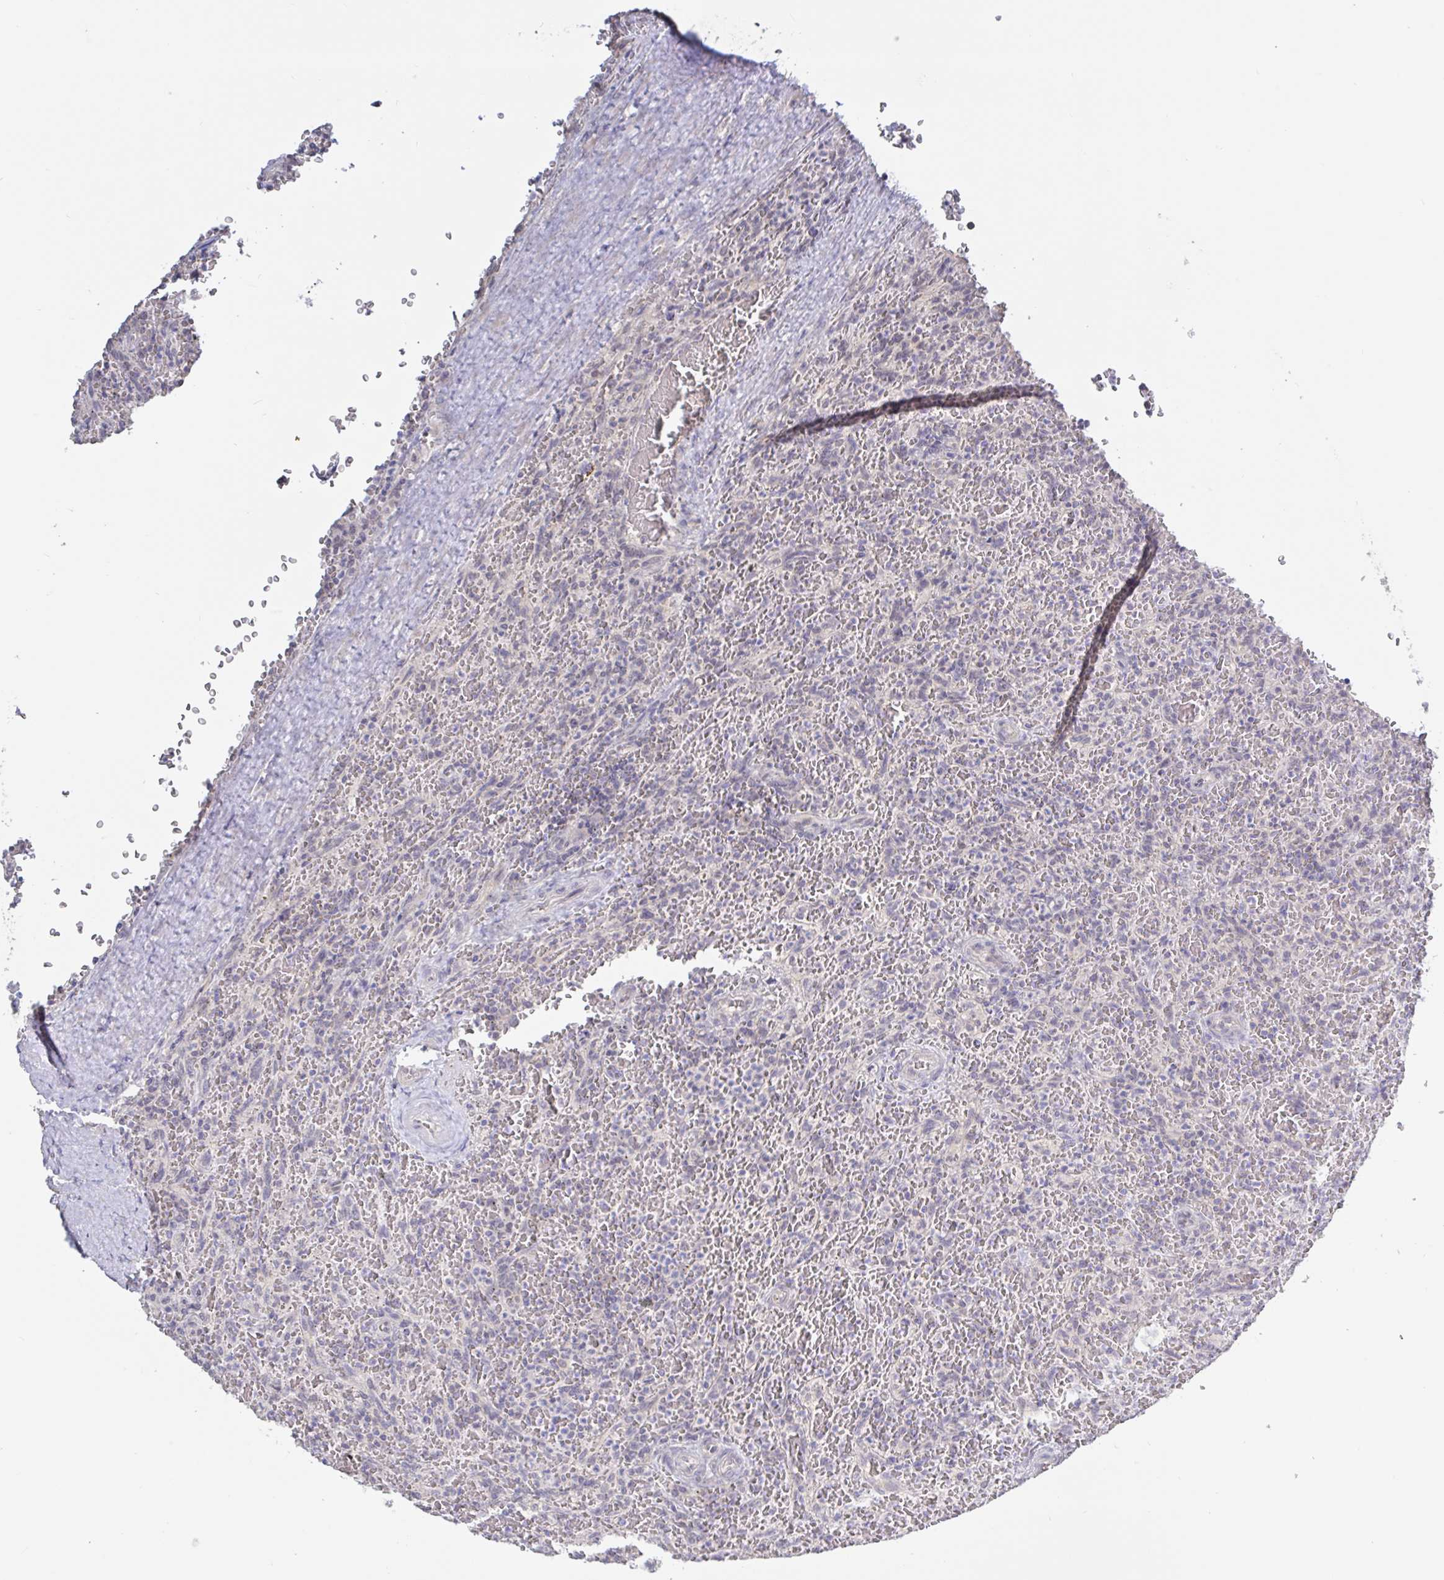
{"staining": {"intensity": "negative", "quantity": "none", "location": "none"}, "tissue": "lymphoma", "cell_type": "Tumor cells", "image_type": "cancer", "snomed": [{"axis": "morphology", "description": "Malignant lymphoma, non-Hodgkin's type, Low grade"}, {"axis": "topography", "description": "Spleen"}], "caption": "Immunohistochemistry (IHC) micrograph of neoplastic tissue: human malignant lymphoma, non-Hodgkin's type (low-grade) stained with DAB displays no significant protein expression in tumor cells. (Brightfield microscopy of DAB (3,3'-diaminobenzidine) immunohistochemistry (IHC) at high magnification).", "gene": "HYPK", "patient": {"sex": "female", "age": 64}}